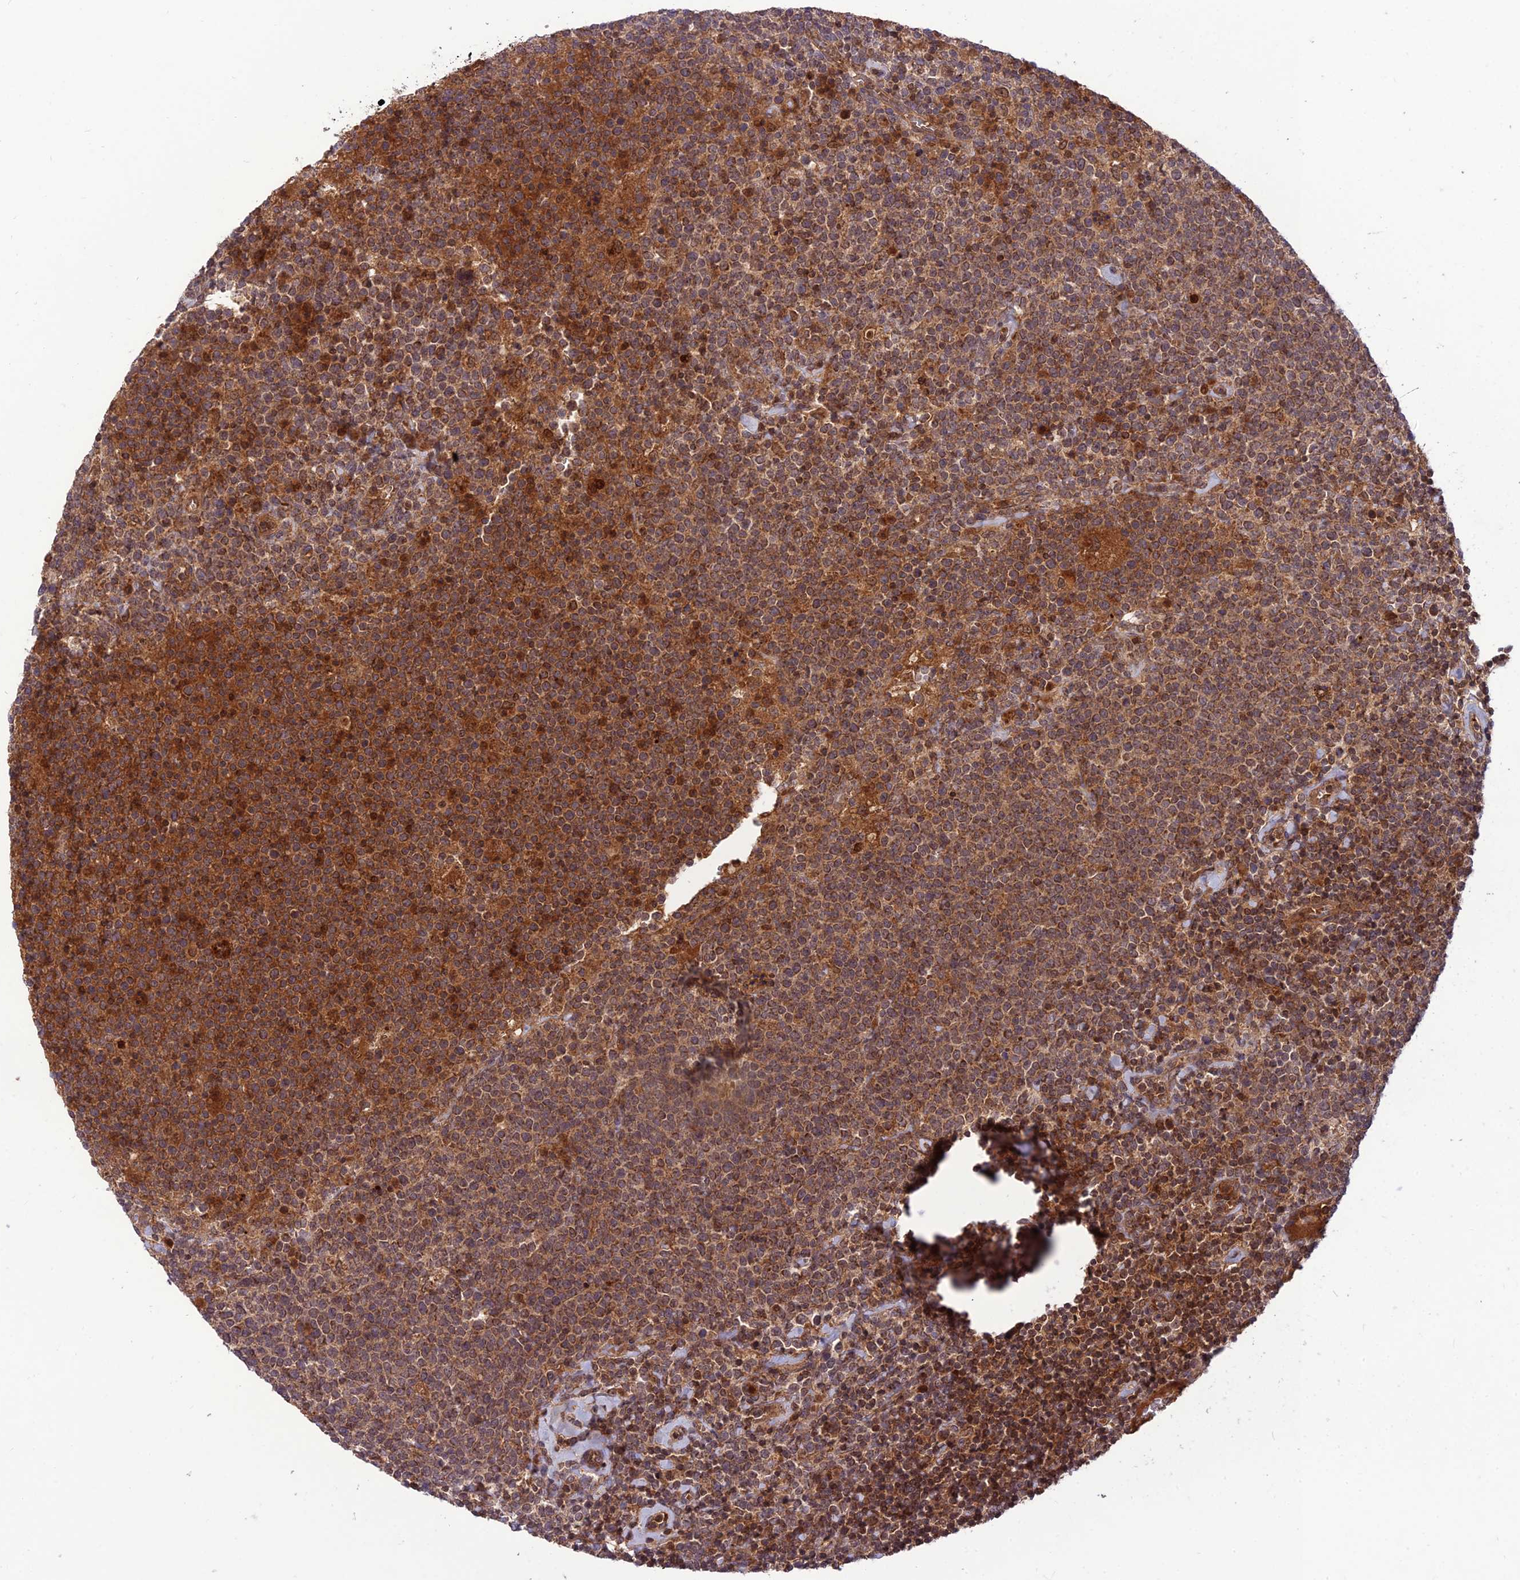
{"staining": {"intensity": "moderate", "quantity": ">75%", "location": "cytoplasmic/membranous"}, "tissue": "lymphoma", "cell_type": "Tumor cells", "image_type": "cancer", "snomed": [{"axis": "morphology", "description": "Malignant lymphoma, non-Hodgkin's type, High grade"}, {"axis": "topography", "description": "Lymph node"}], "caption": "DAB immunohistochemical staining of human malignant lymphoma, non-Hodgkin's type (high-grade) reveals moderate cytoplasmic/membranous protein expression in approximately >75% of tumor cells.", "gene": "NDUFC1", "patient": {"sex": "male", "age": 61}}